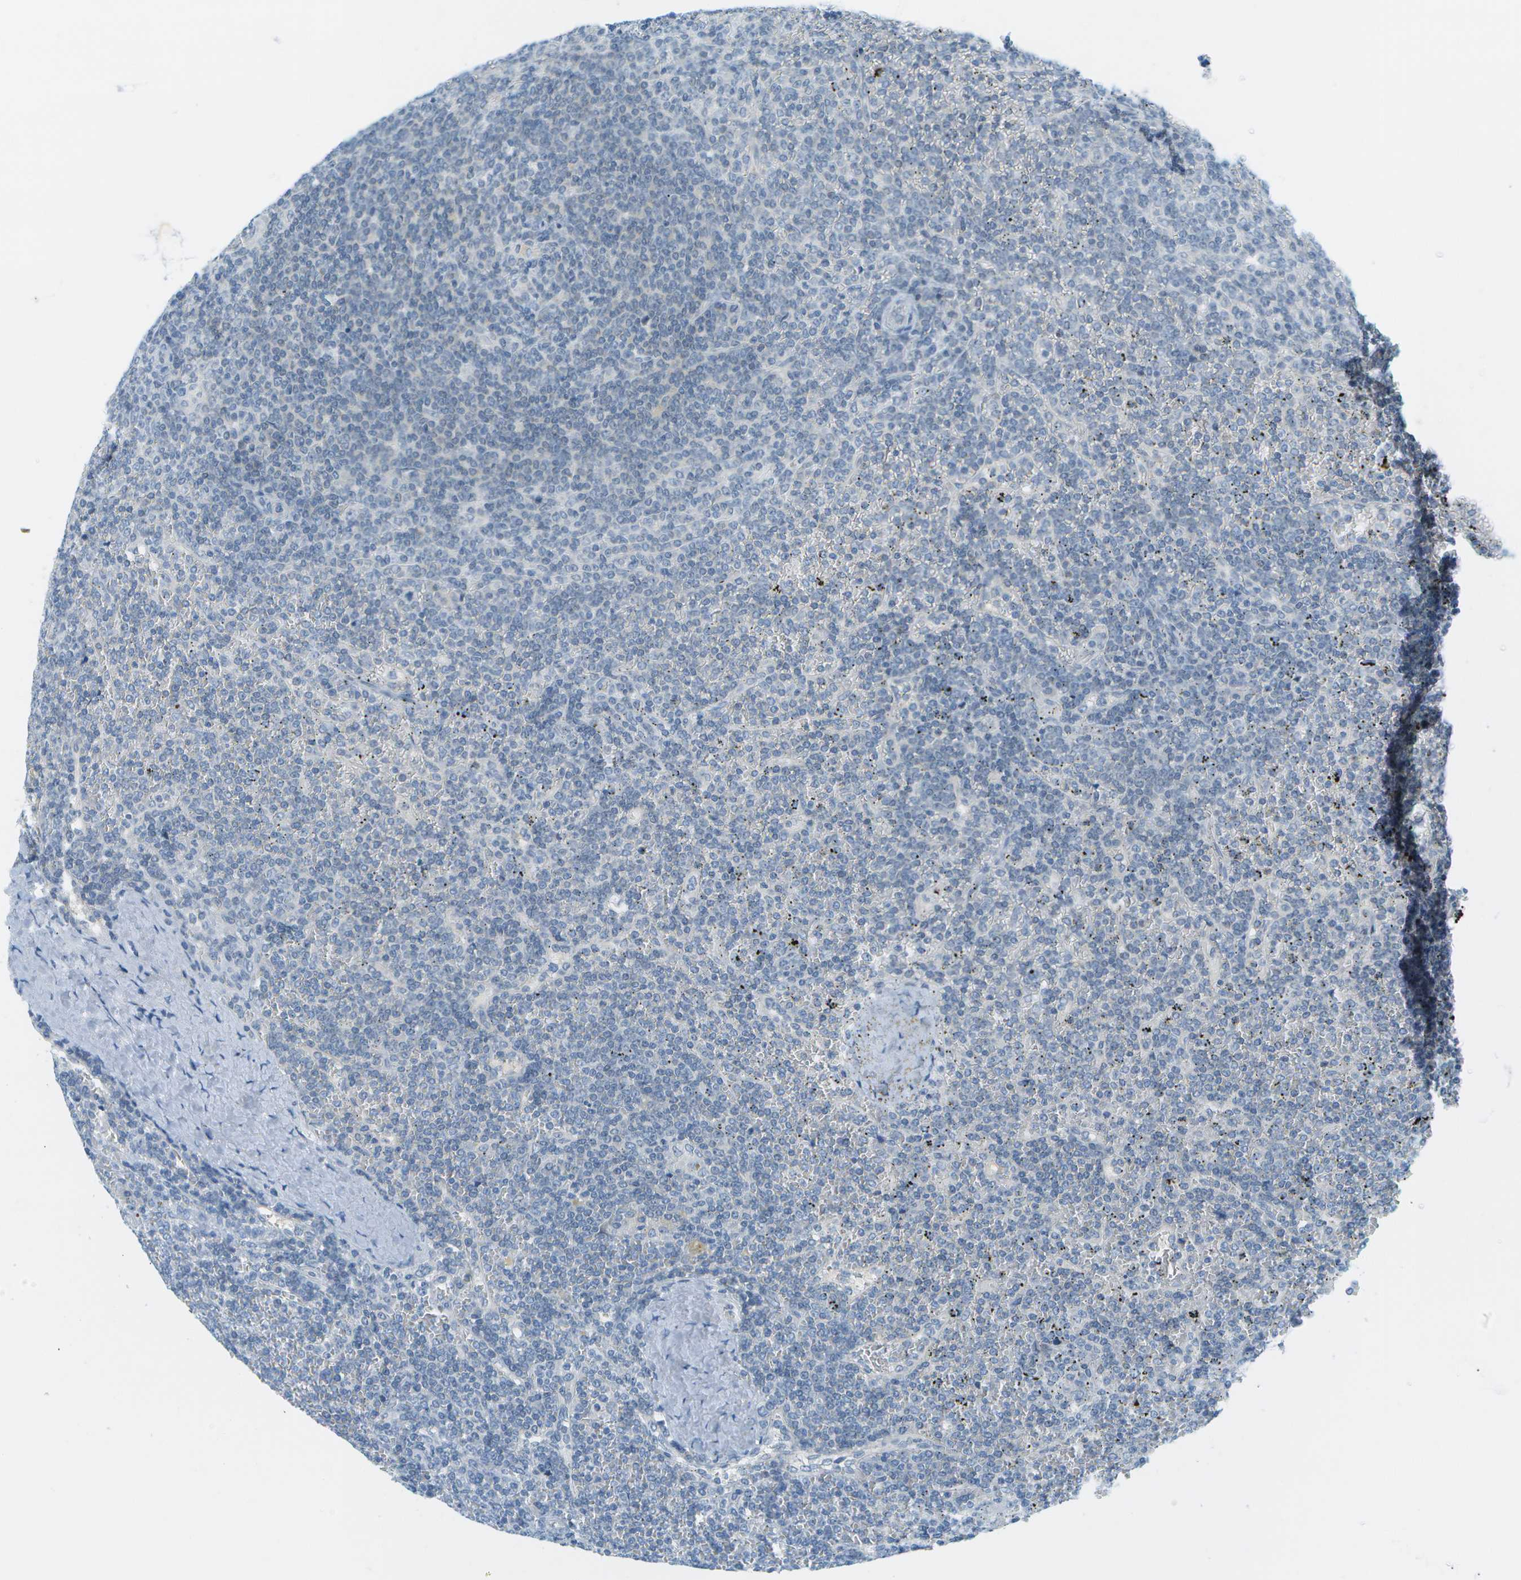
{"staining": {"intensity": "negative", "quantity": "none", "location": "none"}, "tissue": "lymphoma", "cell_type": "Tumor cells", "image_type": "cancer", "snomed": [{"axis": "morphology", "description": "Malignant lymphoma, non-Hodgkin's type, Low grade"}, {"axis": "topography", "description": "Spleen"}], "caption": "High magnification brightfield microscopy of lymphoma stained with DAB (3,3'-diaminobenzidine) (brown) and counterstained with hematoxylin (blue): tumor cells show no significant positivity. The staining is performed using DAB (3,3'-diaminobenzidine) brown chromogen with nuclei counter-stained in using hematoxylin.", "gene": "SMYD5", "patient": {"sex": "female", "age": 19}}